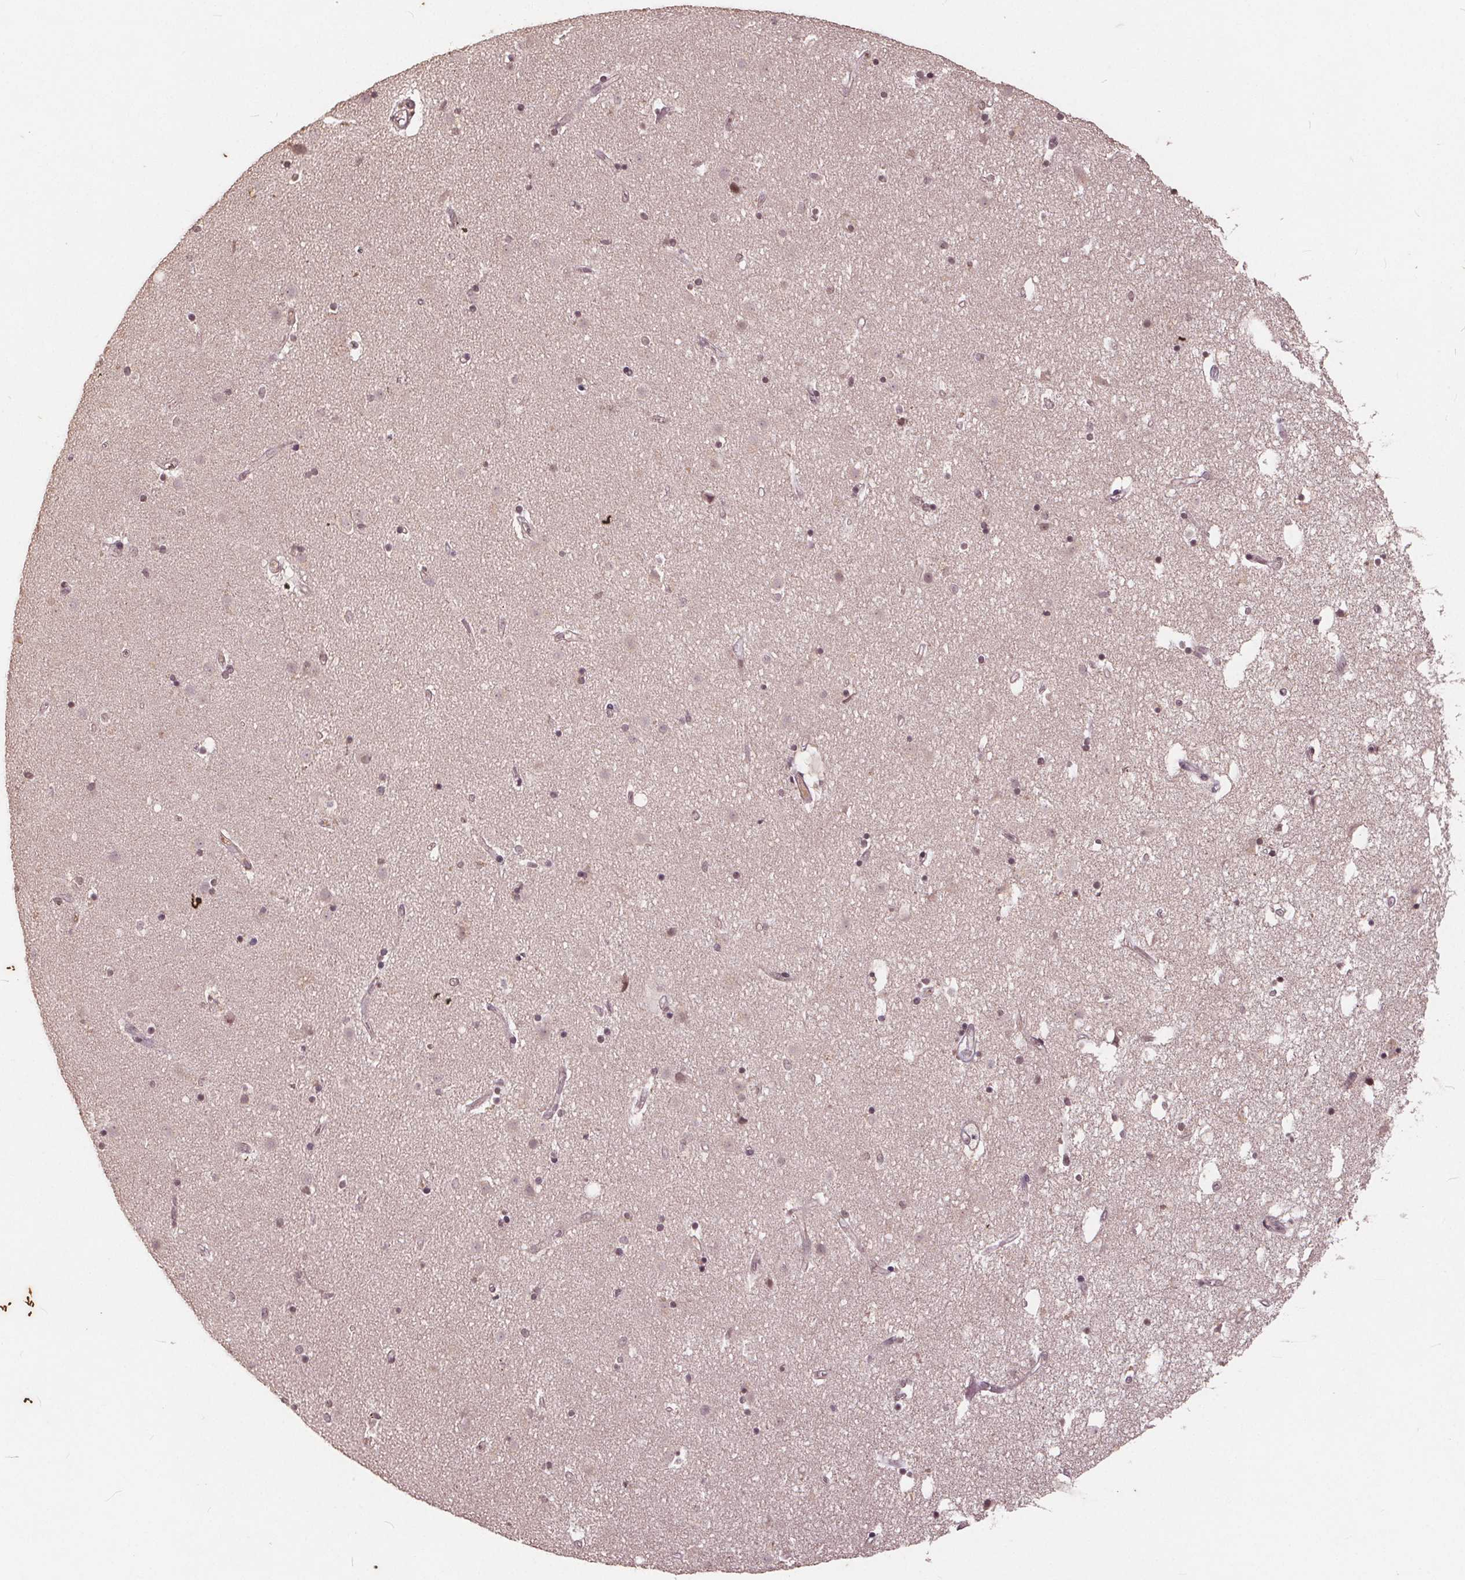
{"staining": {"intensity": "weak", "quantity": "<25%", "location": "nuclear"}, "tissue": "caudate", "cell_type": "Glial cells", "image_type": "normal", "snomed": [{"axis": "morphology", "description": "Normal tissue, NOS"}, {"axis": "topography", "description": "Lateral ventricle wall"}], "caption": "This is an immunohistochemistry micrograph of unremarkable human caudate. There is no expression in glial cells.", "gene": "DNMT3B", "patient": {"sex": "female", "age": 71}}